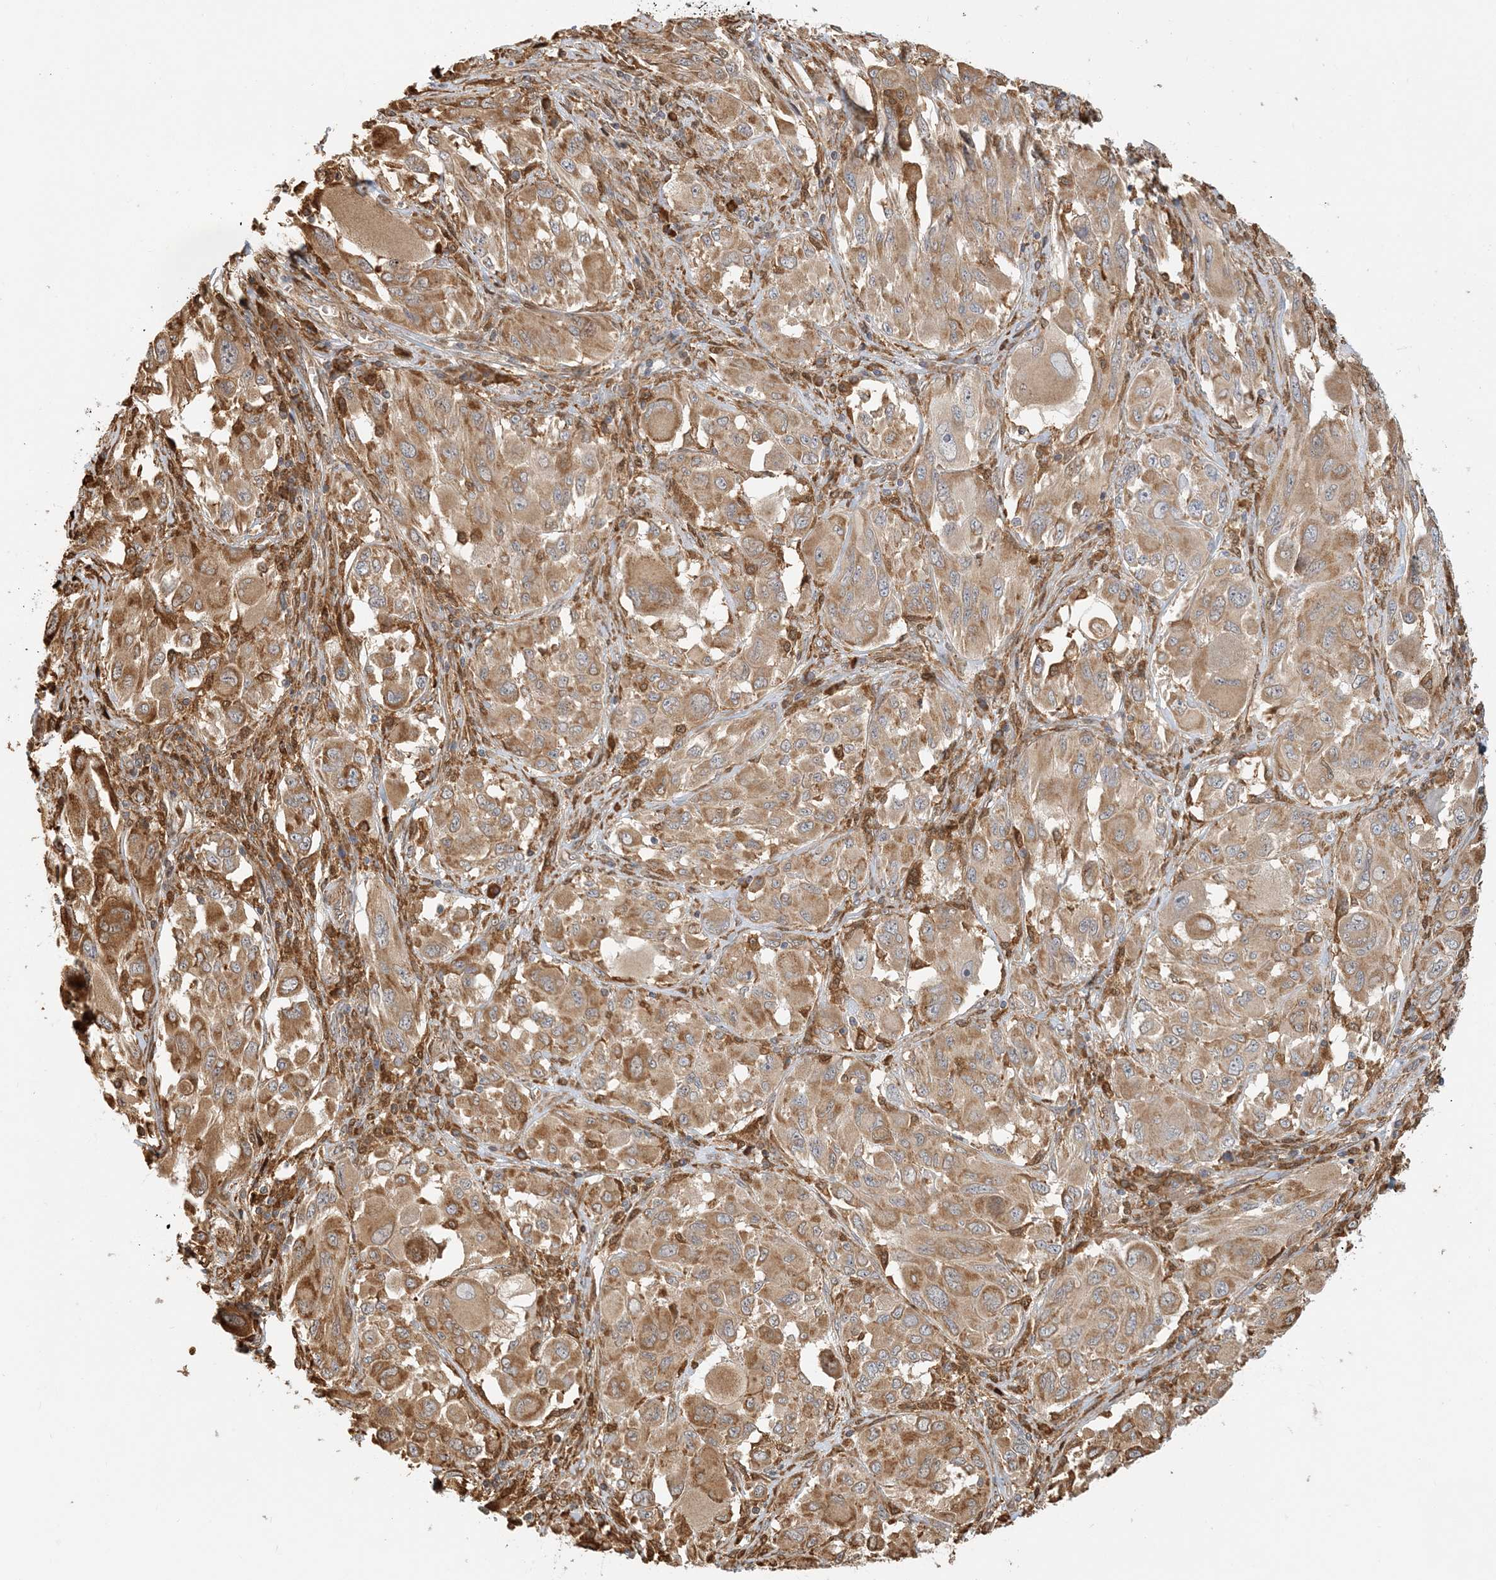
{"staining": {"intensity": "moderate", "quantity": ">75%", "location": "cytoplasmic/membranous"}, "tissue": "melanoma", "cell_type": "Tumor cells", "image_type": "cancer", "snomed": [{"axis": "morphology", "description": "Malignant melanoma, NOS"}, {"axis": "topography", "description": "Skin"}], "caption": "A high-resolution micrograph shows IHC staining of malignant melanoma, which exhibits moderate cytoplasmic/membranous expression in about >75% of tumor cells. Using DAB (brown) and hematoxylin (blue) stains, captured at high magnification using brightfield microscopy.", "gene": "HNMT", "patient": {"sex": "female", "age": 91}}